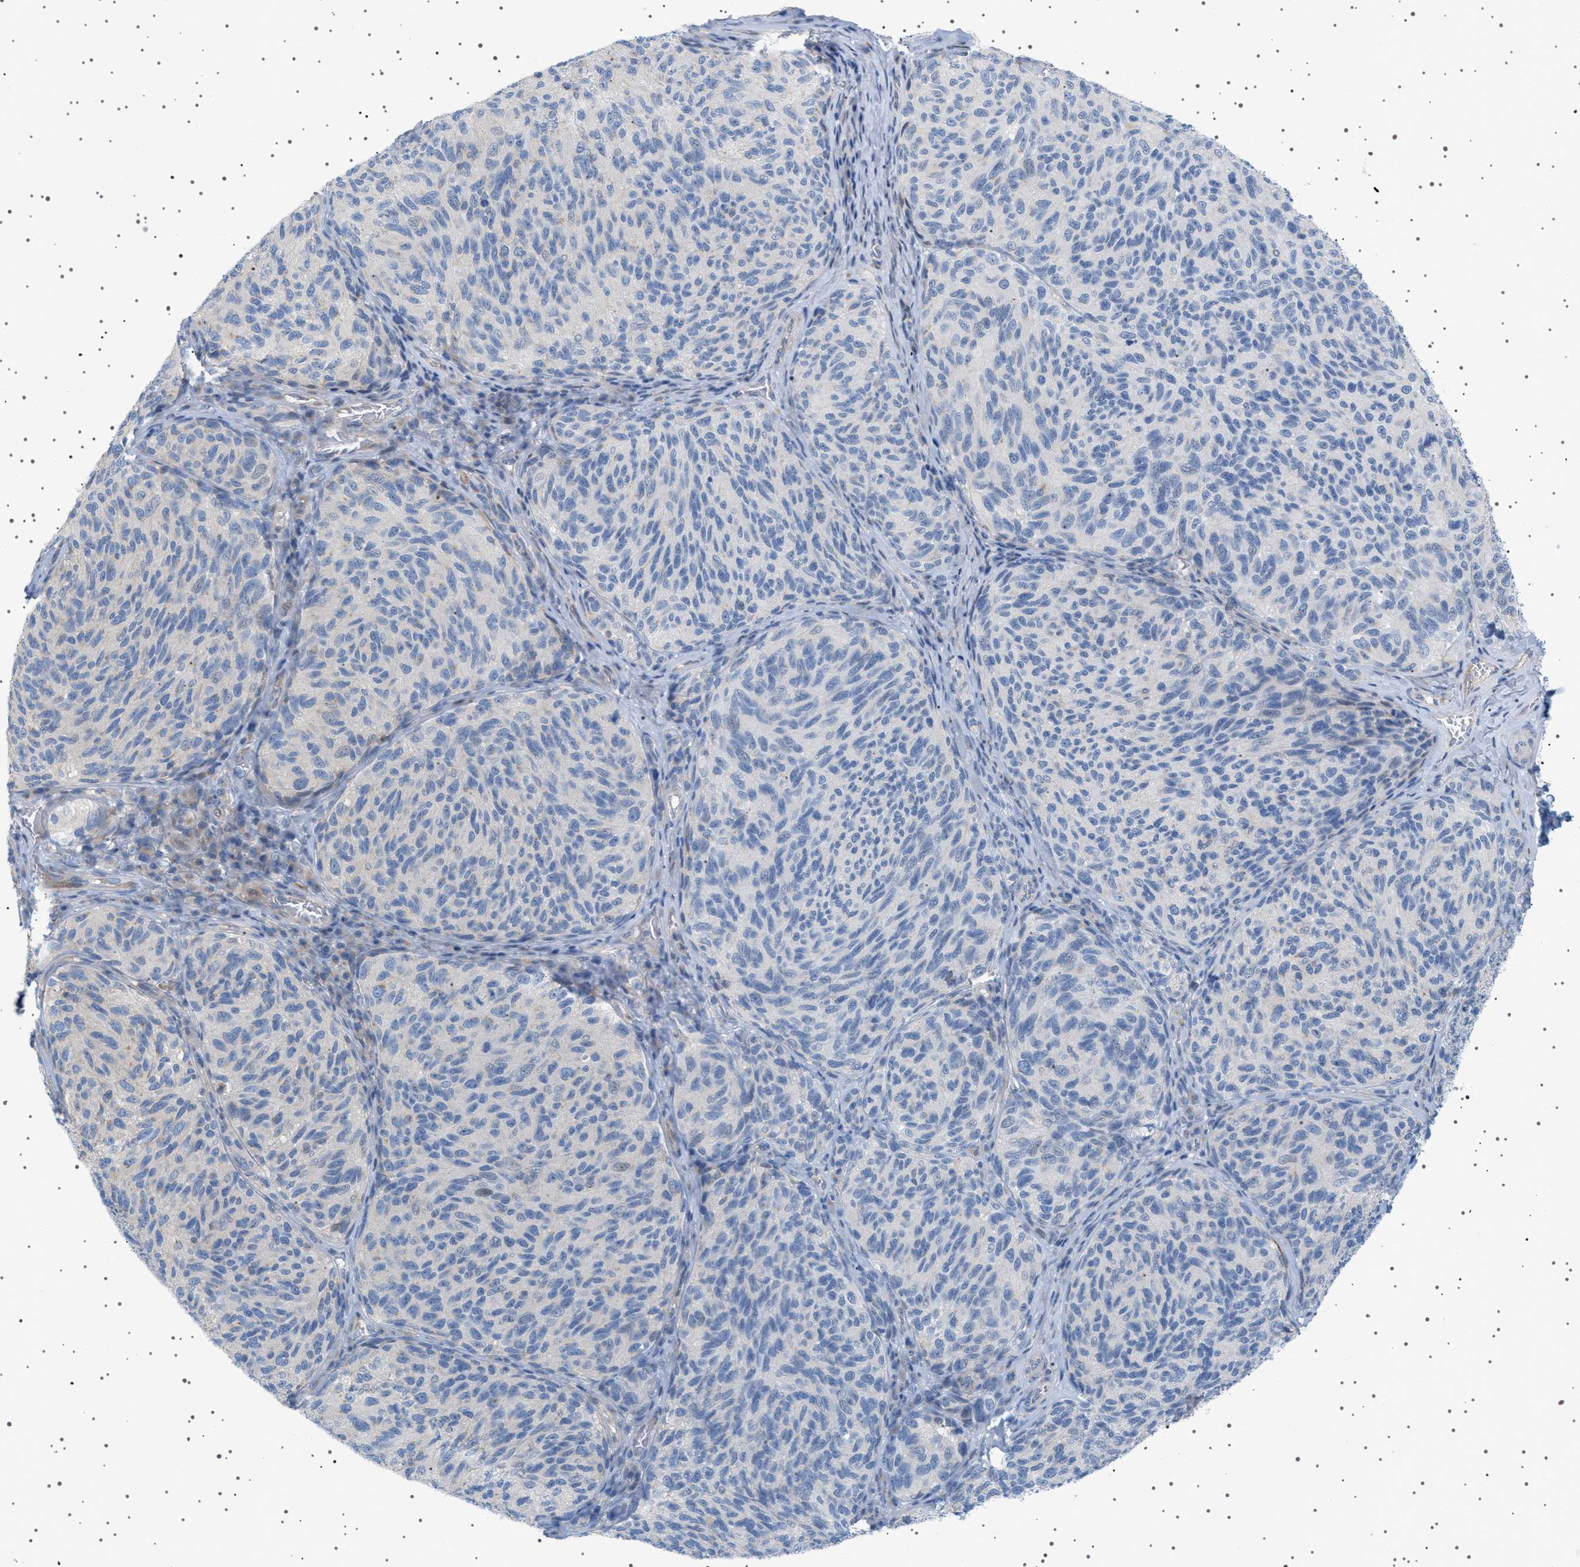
{"staining": {"intensity": "negative", "quantity": "none", "location": "none"}, "tissue": "melanoma", "cell_type": "Tumor cells", "image_type": "cancer", "snomed": [{"axis": "morphology", "description": "Malignant melanoma, NOS"}, {"axis": "topography", "description": "Skin"}], "caption": "Immunohistochemical staining of human melanoma displays no significant expression in tumor cells. The staining is performed using DAB brown chromogen with nuclei counter-stained in using hematoxylin.", "gene": "ADCY10", "patient": {"sex": "female", "age": 73}}